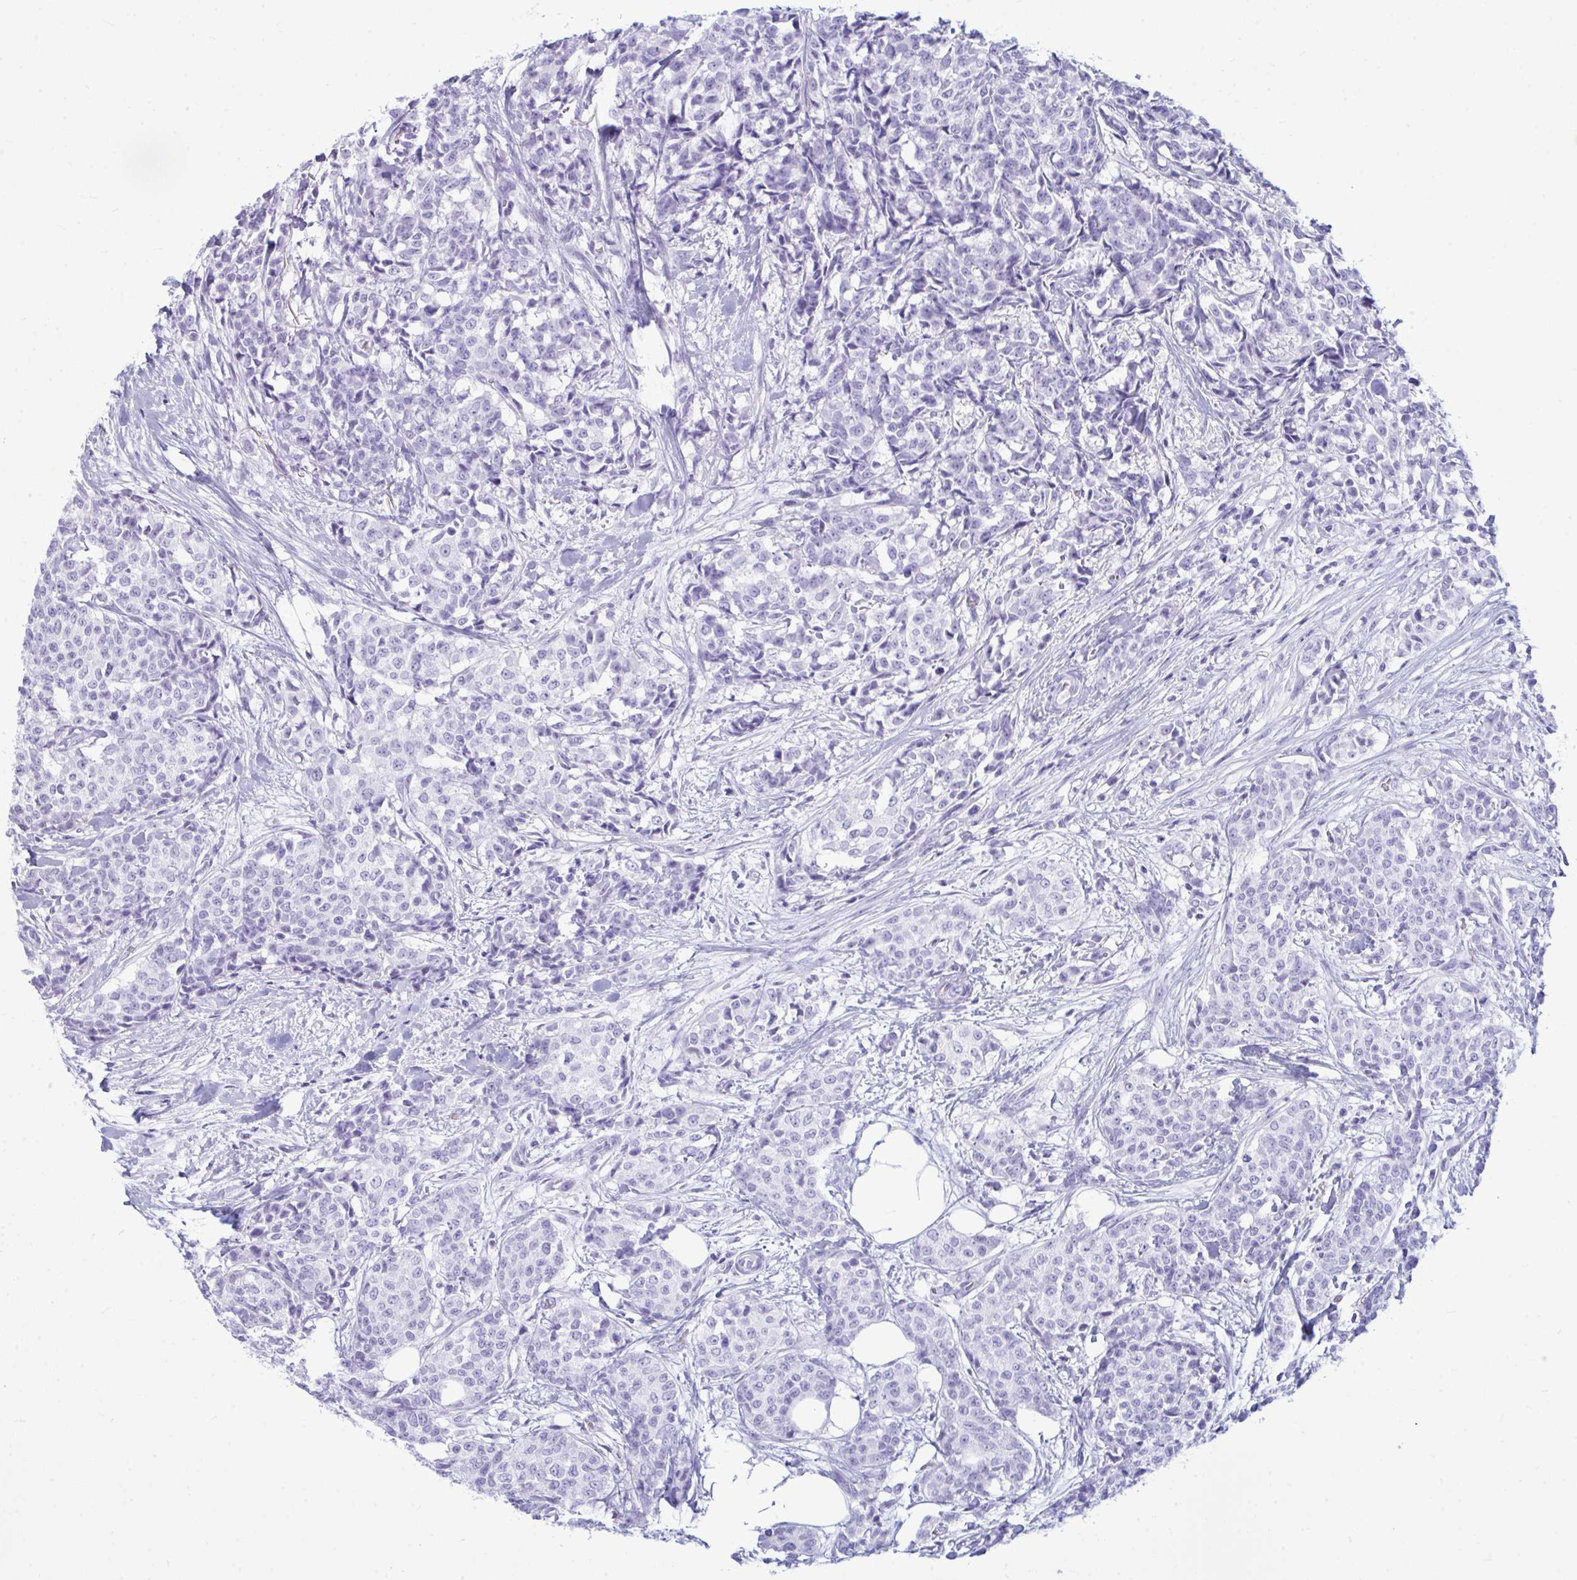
{"staining": {"intensity": "negative", "quantity": "none", "location": "none"}, "tissue": "breast cancer", "cell_type": "Tumor cells", "image_type": "cancer", "snomed": [{"axis": "morphology", "description": "Duct carcinoma"}, {"axis": "topography", "description": "Breast"}], "caption": "Tumor cells are negative for protein expression in human breast cancer.", "gene": "ANKRD60", "patient": {"sex": "female", "age": 91}}